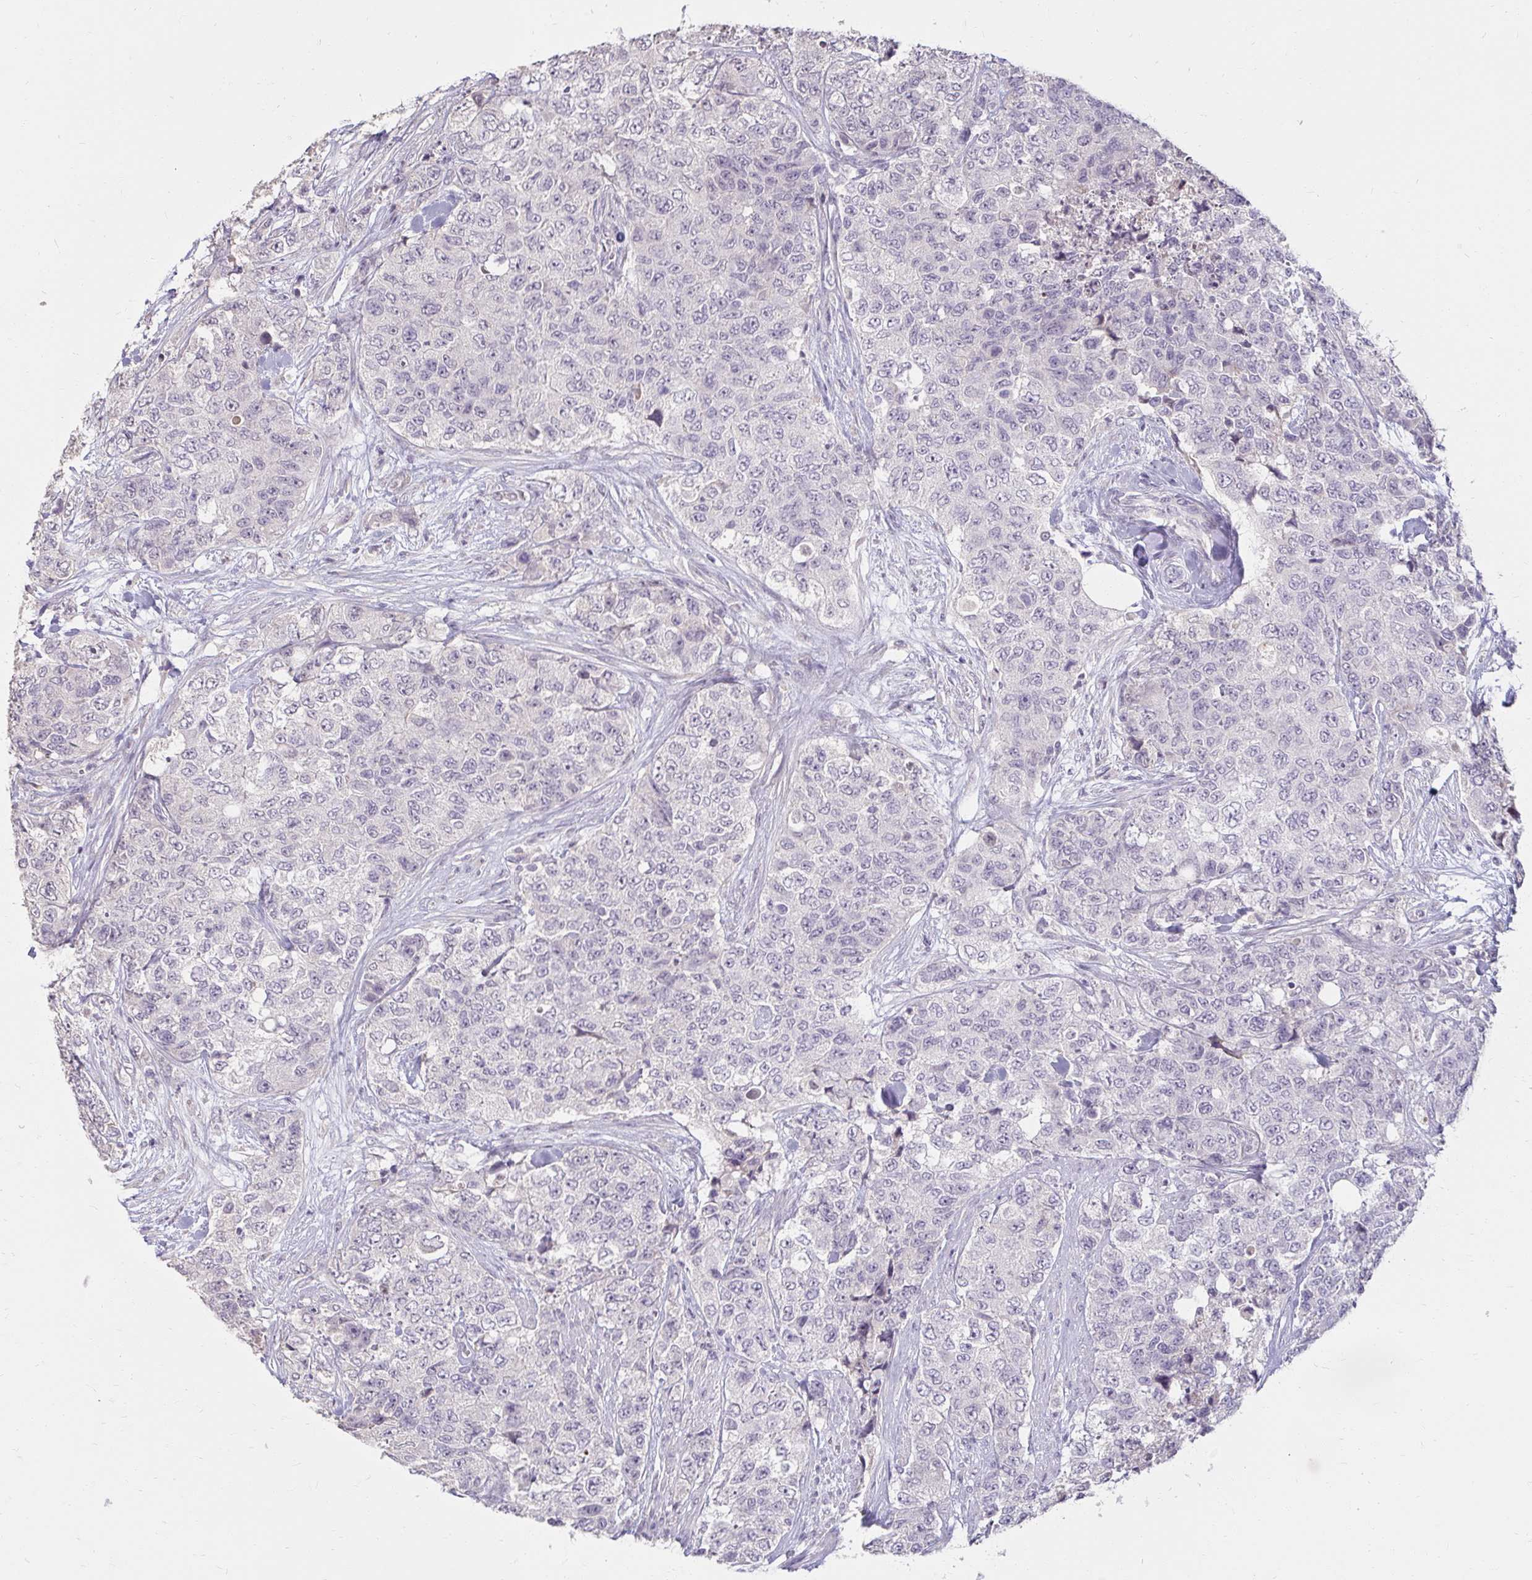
{"staining": {"intensity": "negative", "quantity": "none", "location": "none"}, "tissue": "urothelial cancer", "cell_type": "Tumor cells", "image_type": "cancer", "snomed": [{"axis": "morphology", "description": "Urothelial carcinoma, High grade"}, {"axis": "topography", "description": "Urinary bladder"}], "caption": "DAB (3,3'-diaminobenzidine) immunohistochemical staining of urothelial cancer exhibits no significant staining in tumor cells.", "gene": "DDN", "patient": {"sex": "female", "age": 78}}